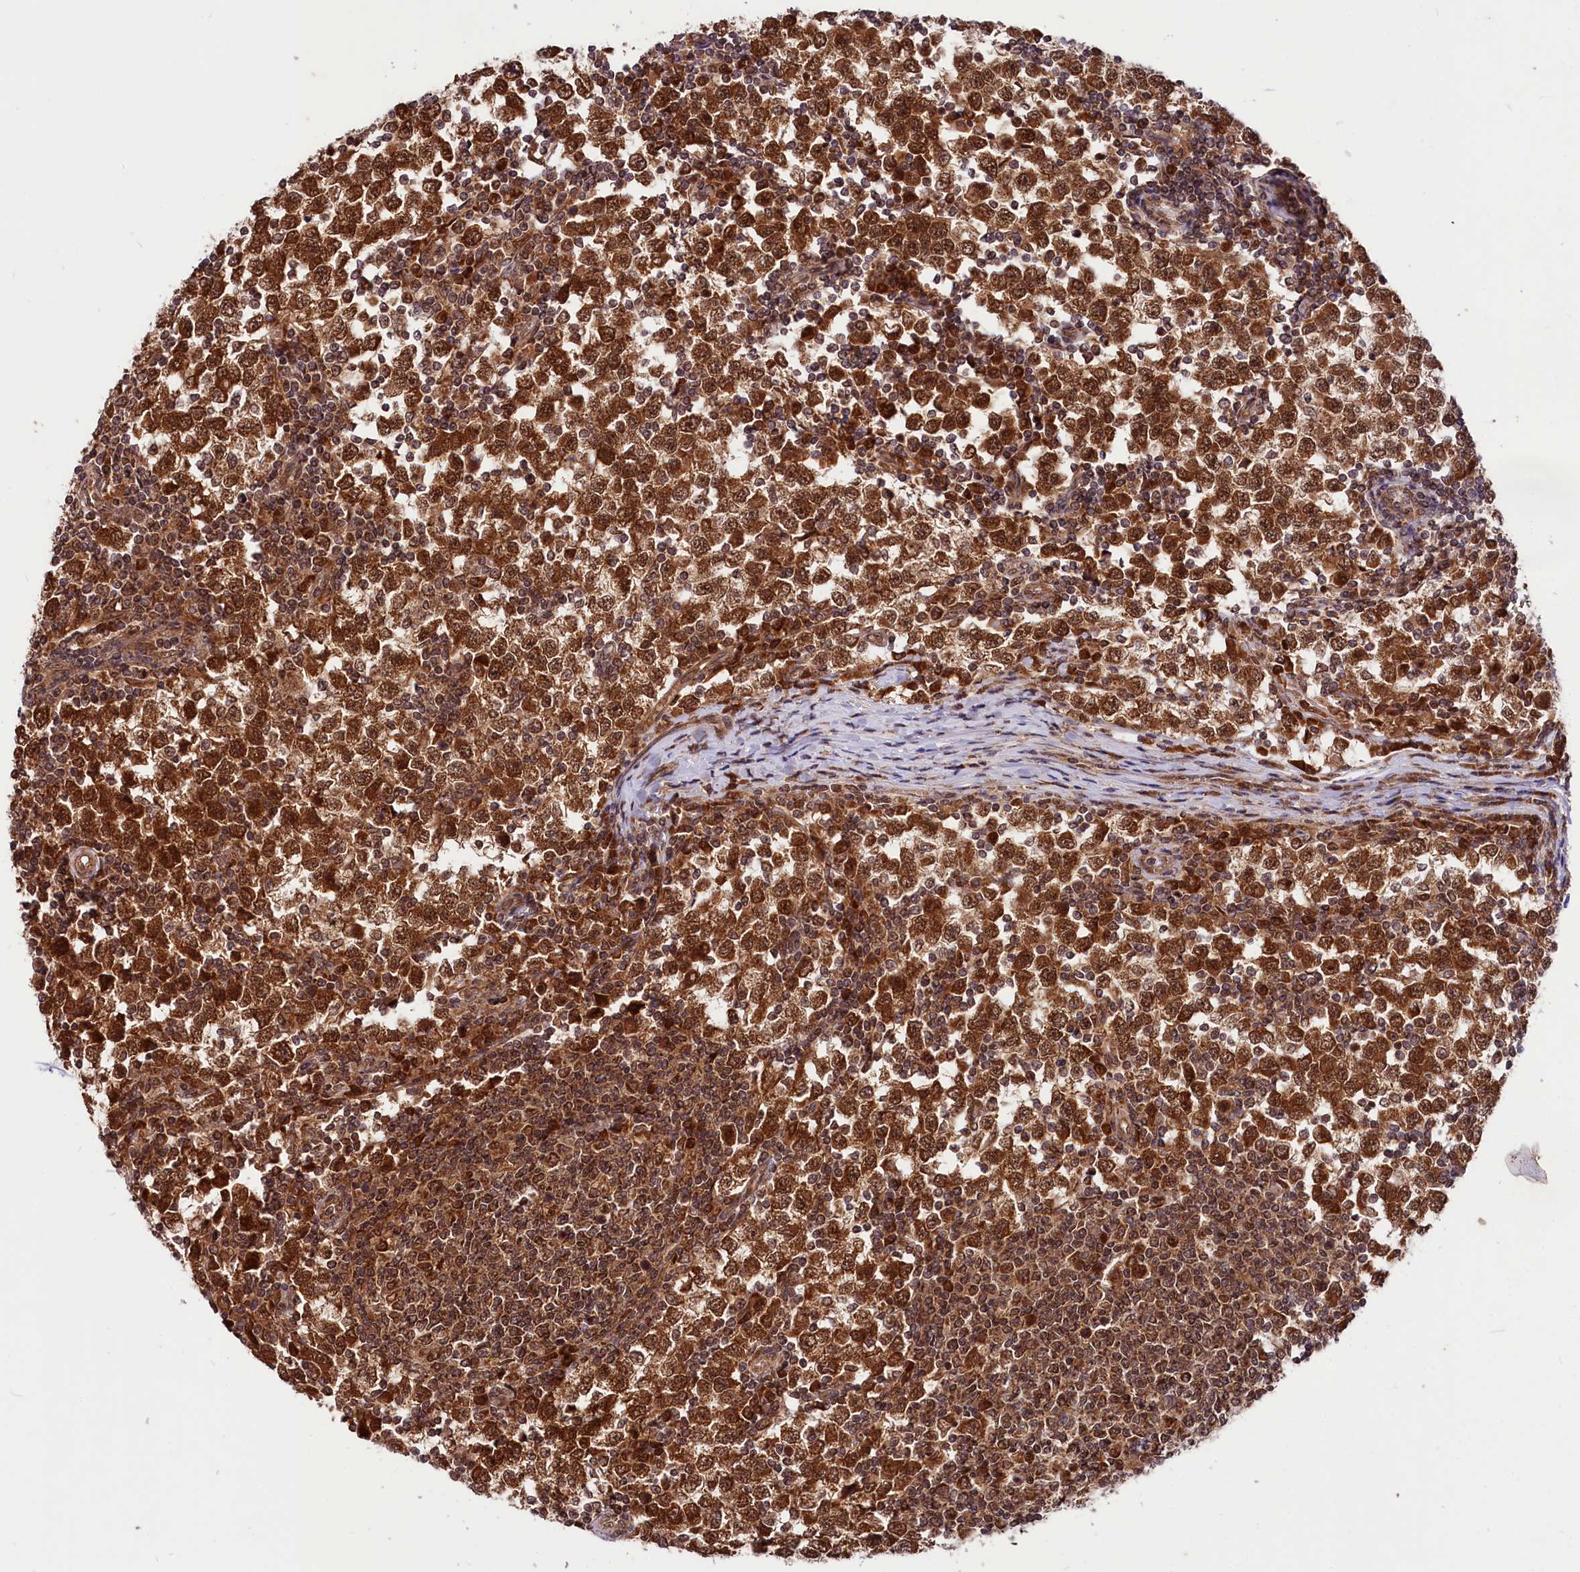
{"staining": {"intensity": "strong", "quantity": ">75%", "location": "cytoplasmic/membranous,nuclear"}, "tissue": "testis cancer", "cell_type": "Tumor cells", "image_type": "cancer", "snomed": [{"axis": "morphology", "description": "Seminoma, NOS"}, {"axis": "topography", "description": "Testis"}], "caption": "Protein staining demonstrates strong cytoplasmic/membranous and nuclear staining in approximately >75% of tumor cells in testis cancer.", "gene": "UBE3A", "patient": {"sex": "male", "age": 65}}